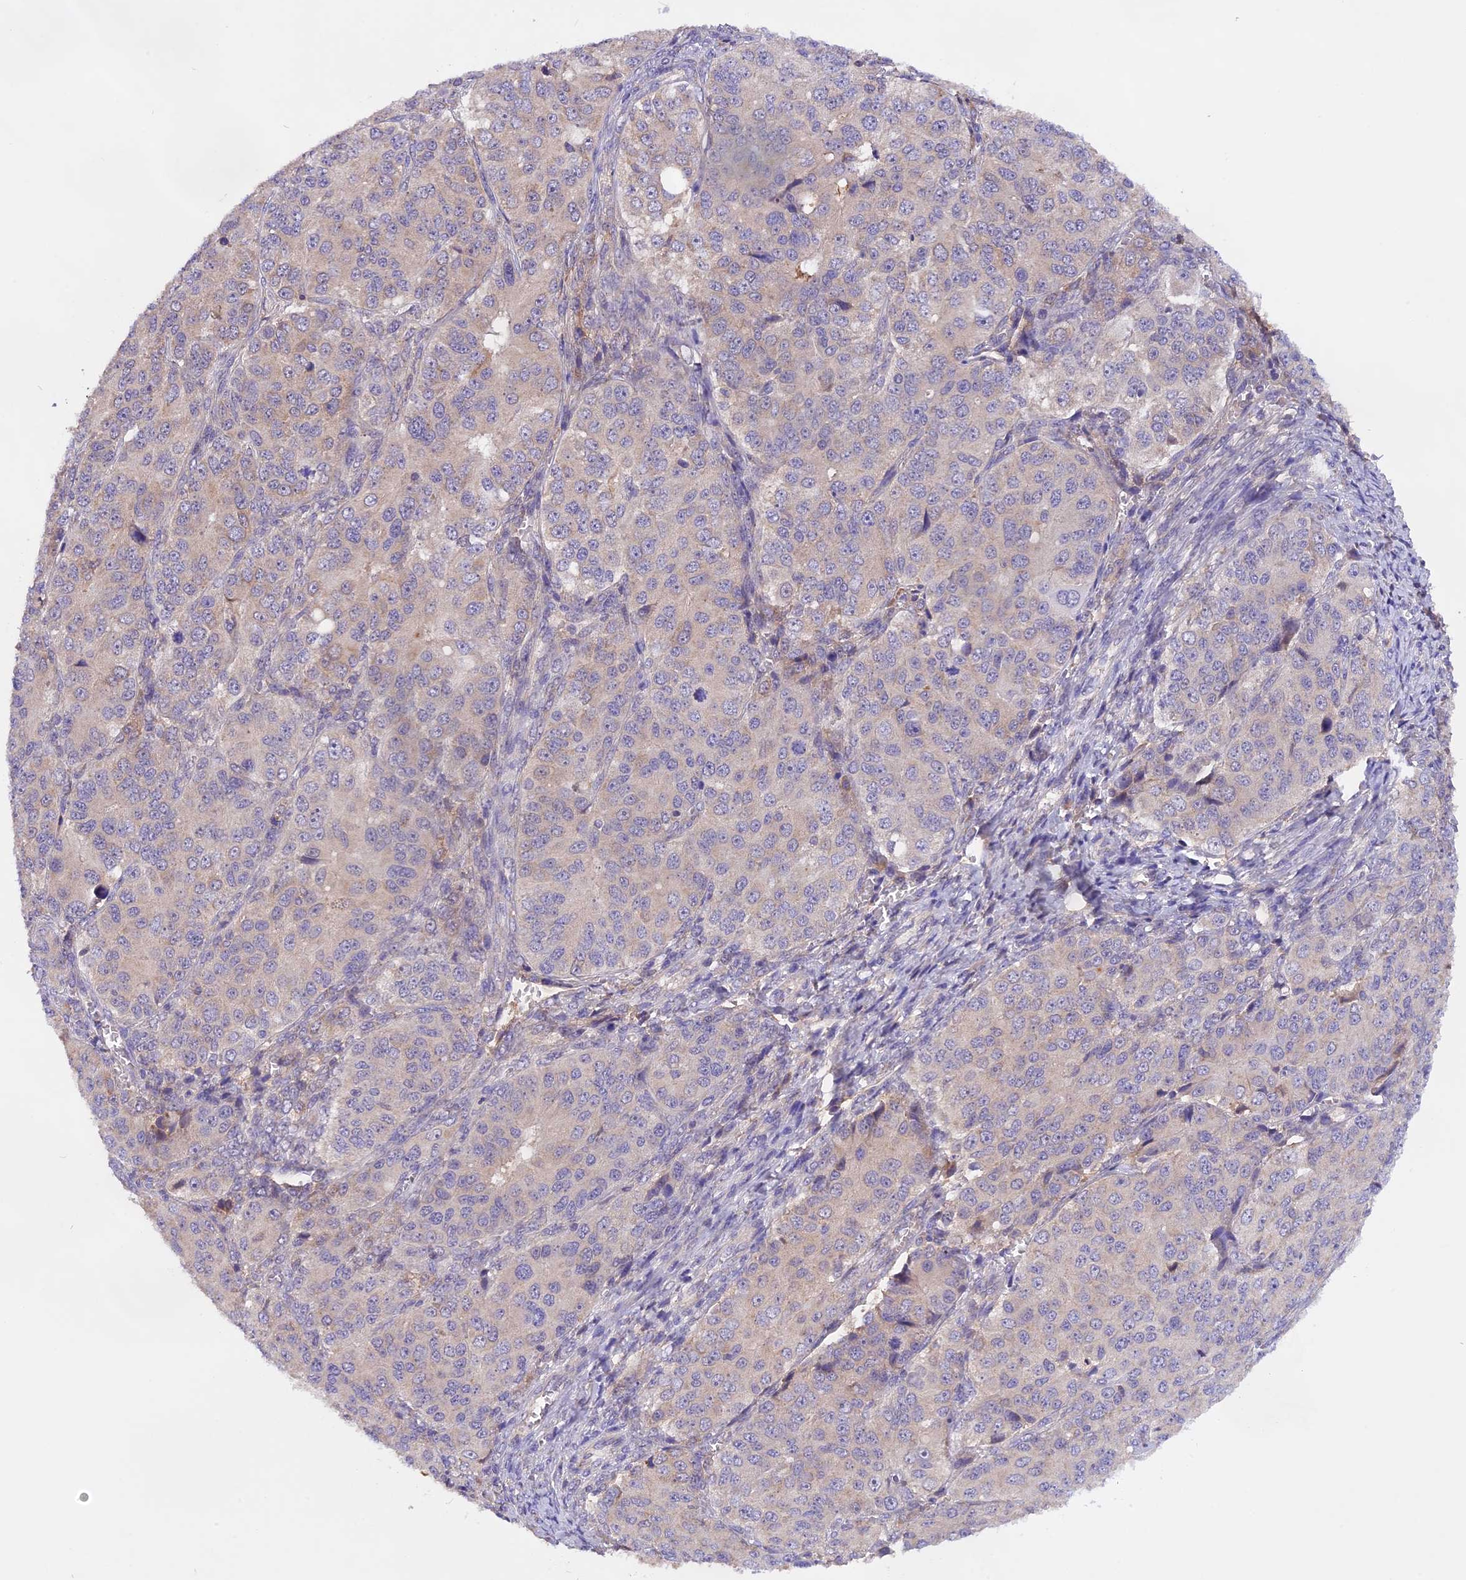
{"staining": {"intensity": "negative", "quantity": "none", "location": "none"}, "tissue": "ovarian cancer", "cell_type": "Tumor cells", "image_type": "cancer", "snomed": [{"axis": "morphology", "description": "Carcinoma, endometroid"}, {"axis": "topography", "description": "Ovary"}], "caption": "Tumor cells show no significant protein staining in endometroid carcinoma (ovarian).", "gene": "MARK4", "patient": {"sex": "female", "age": 51}}